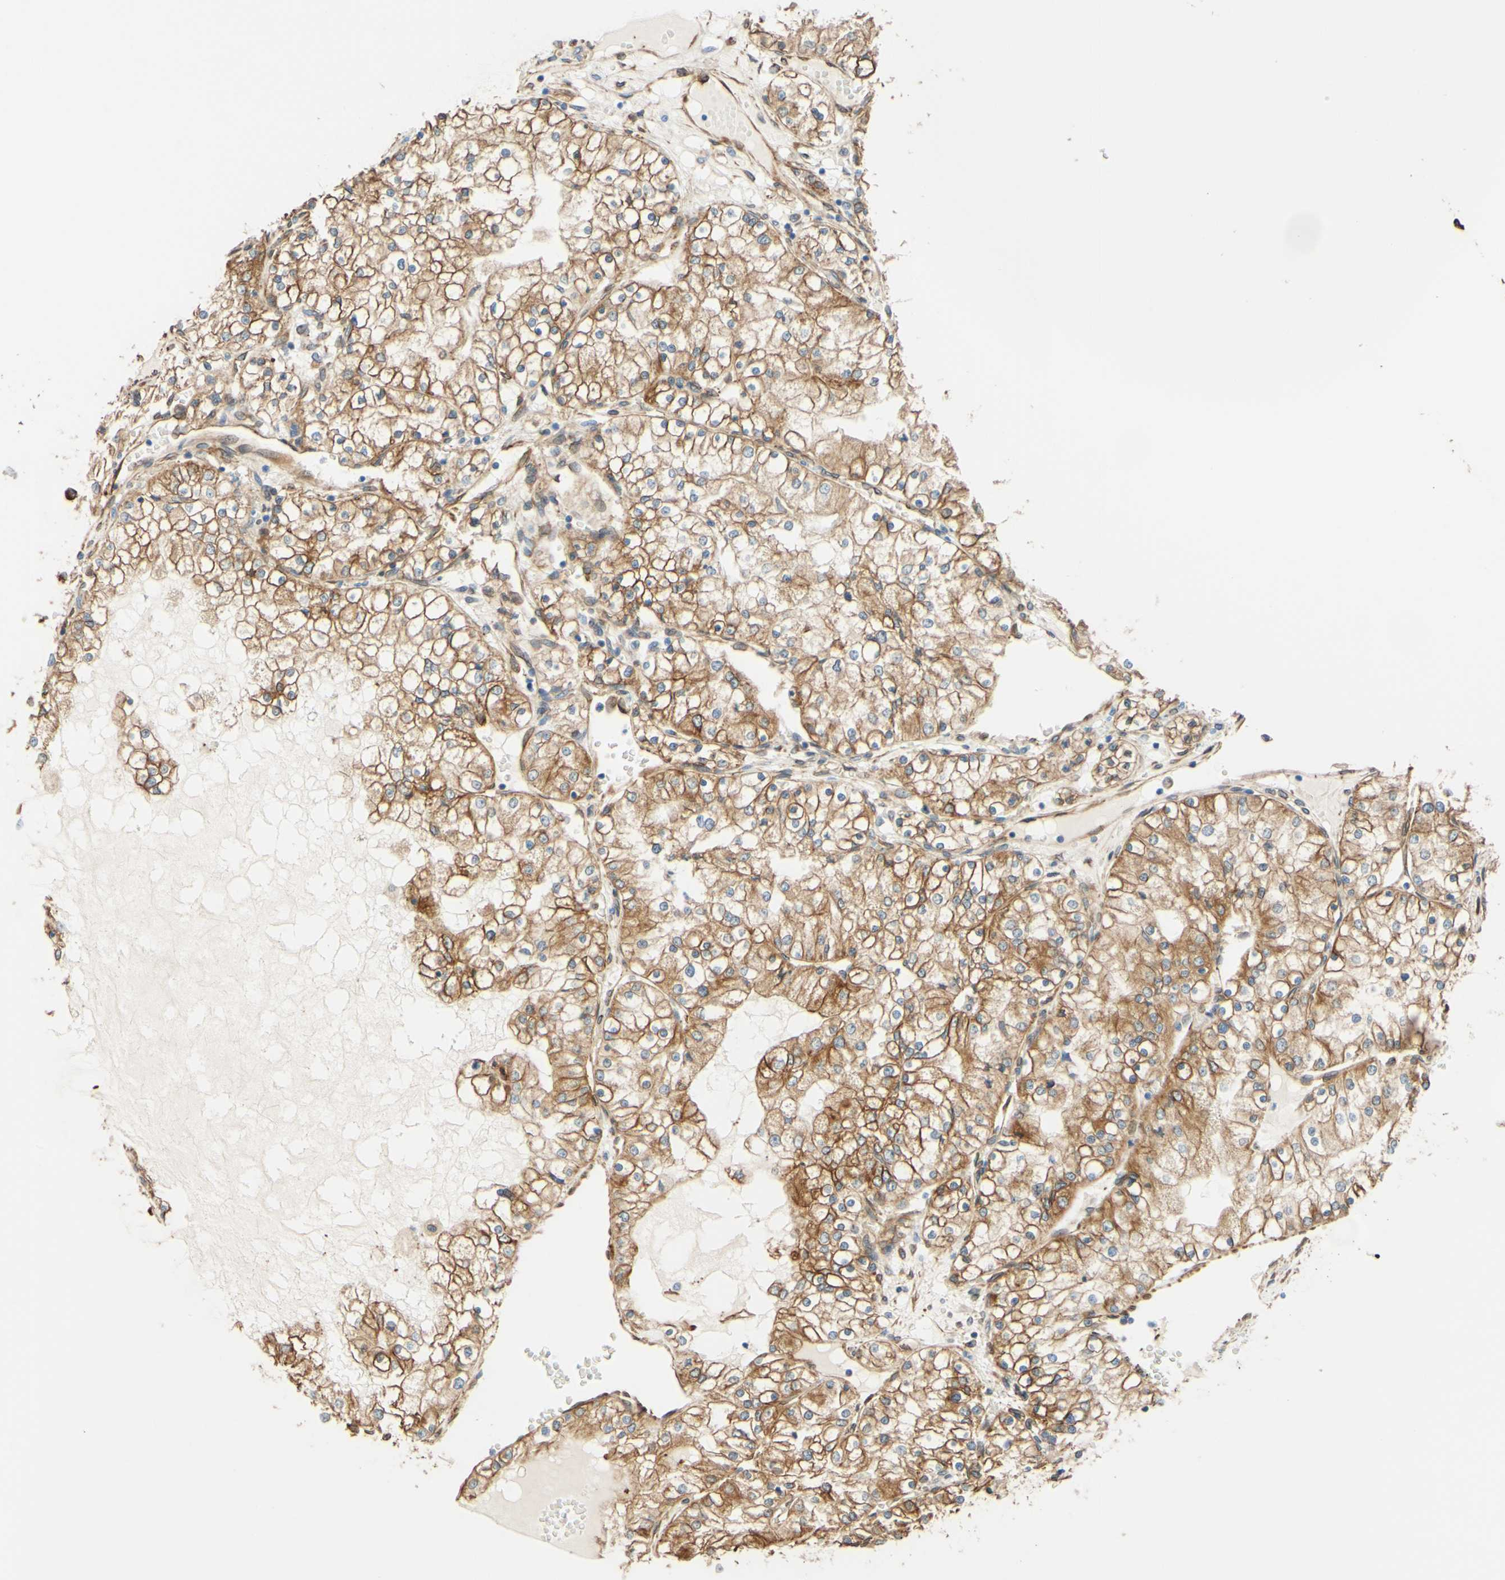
{"staining": {"intensity": "moderate", "quantity": ">75%", "location": "cytoplasmic/membranous"}, "tissue": "renal cancer", "cell_type": "Tumor cells", "image_type": "cancer", "snomed": [{"axis": "morphology", "description": "Adenocarcinoma, NOS"}, {"axis": "topography", "description": "Kidney"}], "caption": "DAB immunohistochemical staining of human renal cancer (adenocarcinoma) displays moderate cytoplasmic/membranous protein positivity in about >75% of tumor cells. Nuclei are stained in blue.", "gene": "ENDOD1", "patient": {"sex": "male", "age": 68}}